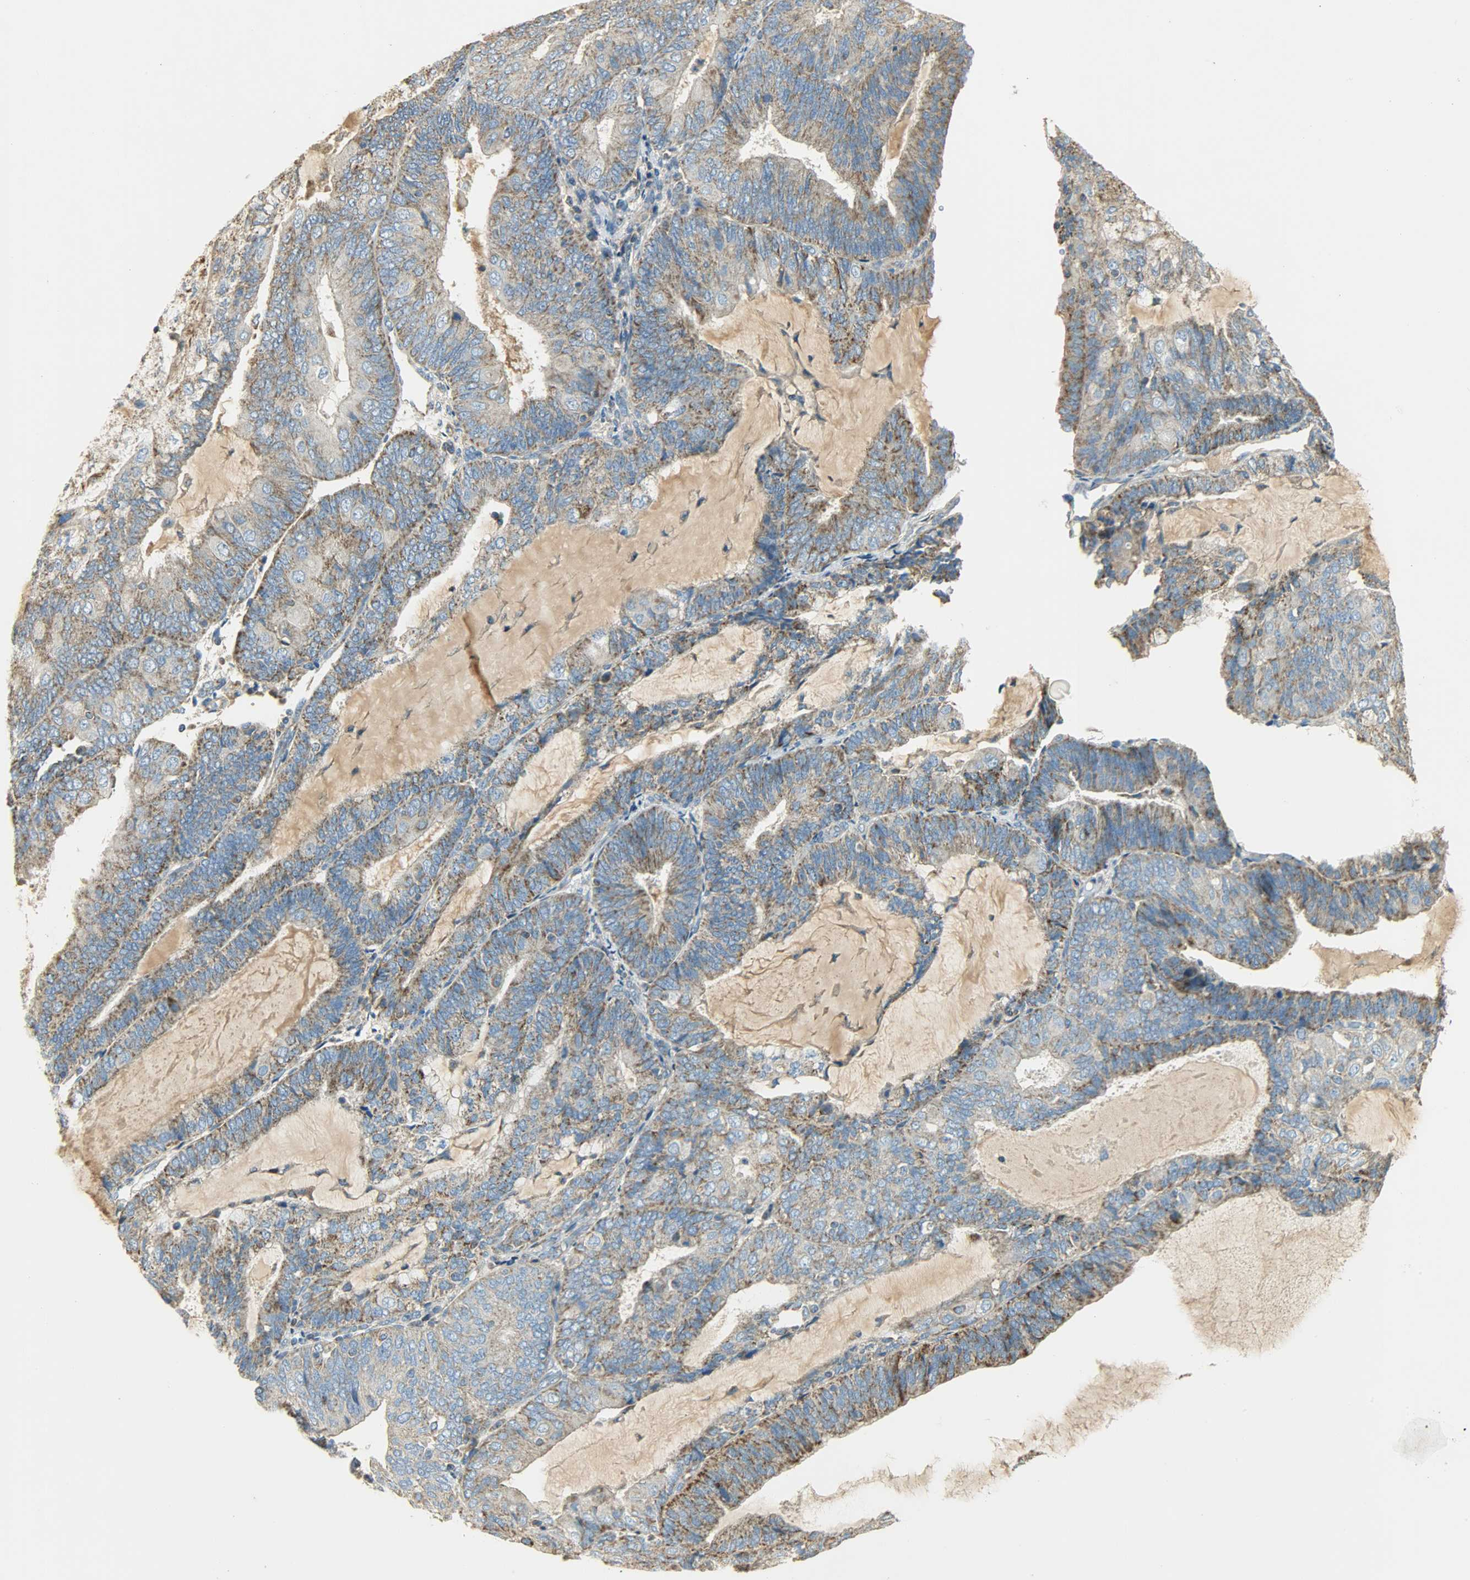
{"staining": {"intensity": "moderate", "quantity": ">75%", "location": "cytoplasmic/membranous"}, "tissue": "endometrial cancer", "cell_type": "Tumor cells", "image_type": "cancer", "snomed": [{"axis": "morphology", "description": "Adenocarcinoma, NOS"}, {"axis": "topography", "description": "Endometrium"}], "caption": "The photomicrograph displays a brown stain indicating the presence of a protein in the cytoplasmic/membranous of tumor cells in endometrial adenocarcinoma. Nuclei are stained in blue.", "gene": "NNT", "patient": {"sex": "female", "age": 81}}